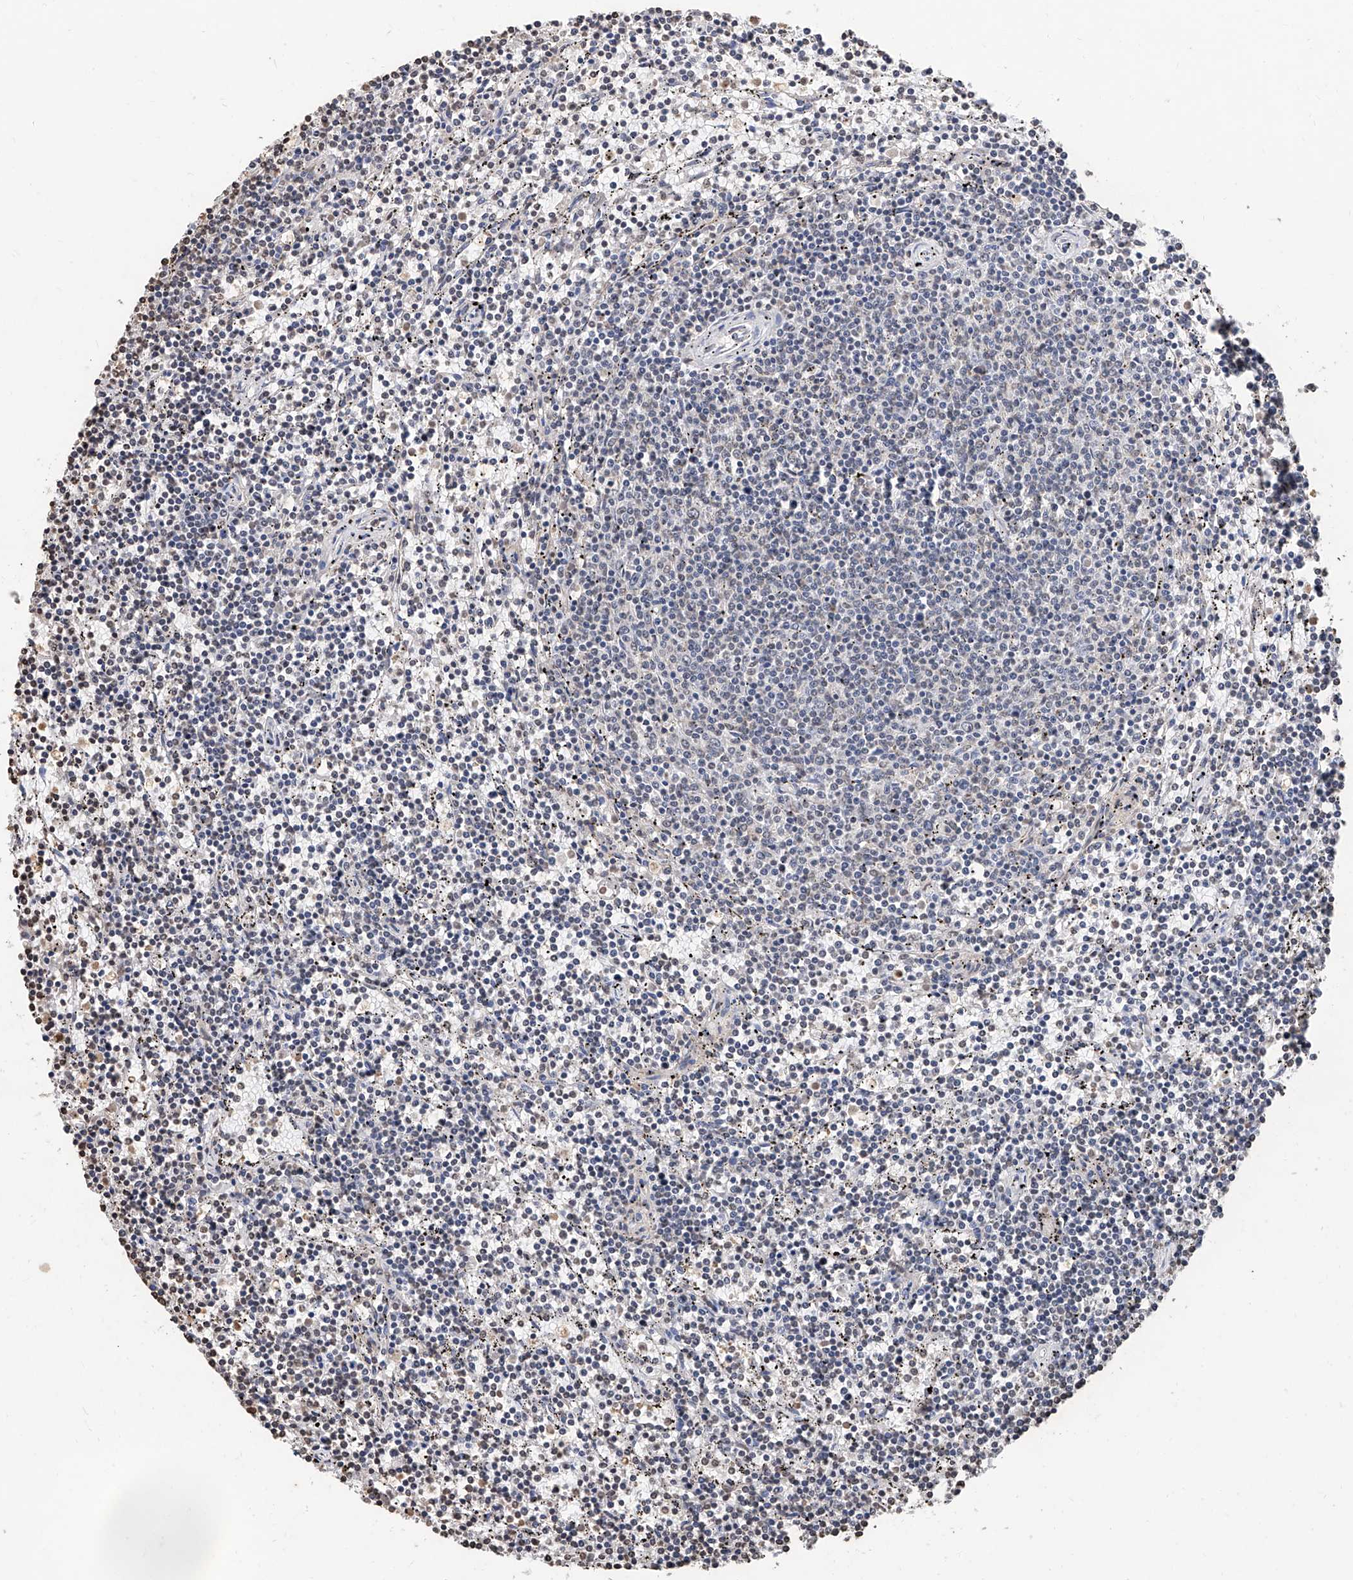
{"staining": {"intensity": "negative", "quantity": "none", "location": "none"}, "tissue": "lymphoma", "cell_type": "Tumor cells", "image_type": "cancer", "snomed": [{"axis": "morphology", "description": "Malignant lymphoma, non-Hodgkin's type, Low grade"}, {"axis": "topography", "description": "Spleen"}], "caption": "DAB immunohistochemical staining of malignant lymphoma, non-Hodgkin's type (low-grade) shows no significant staining in tumor cells.", "gene": "RP9", "patient": {"sex": "female", "age": 50}}